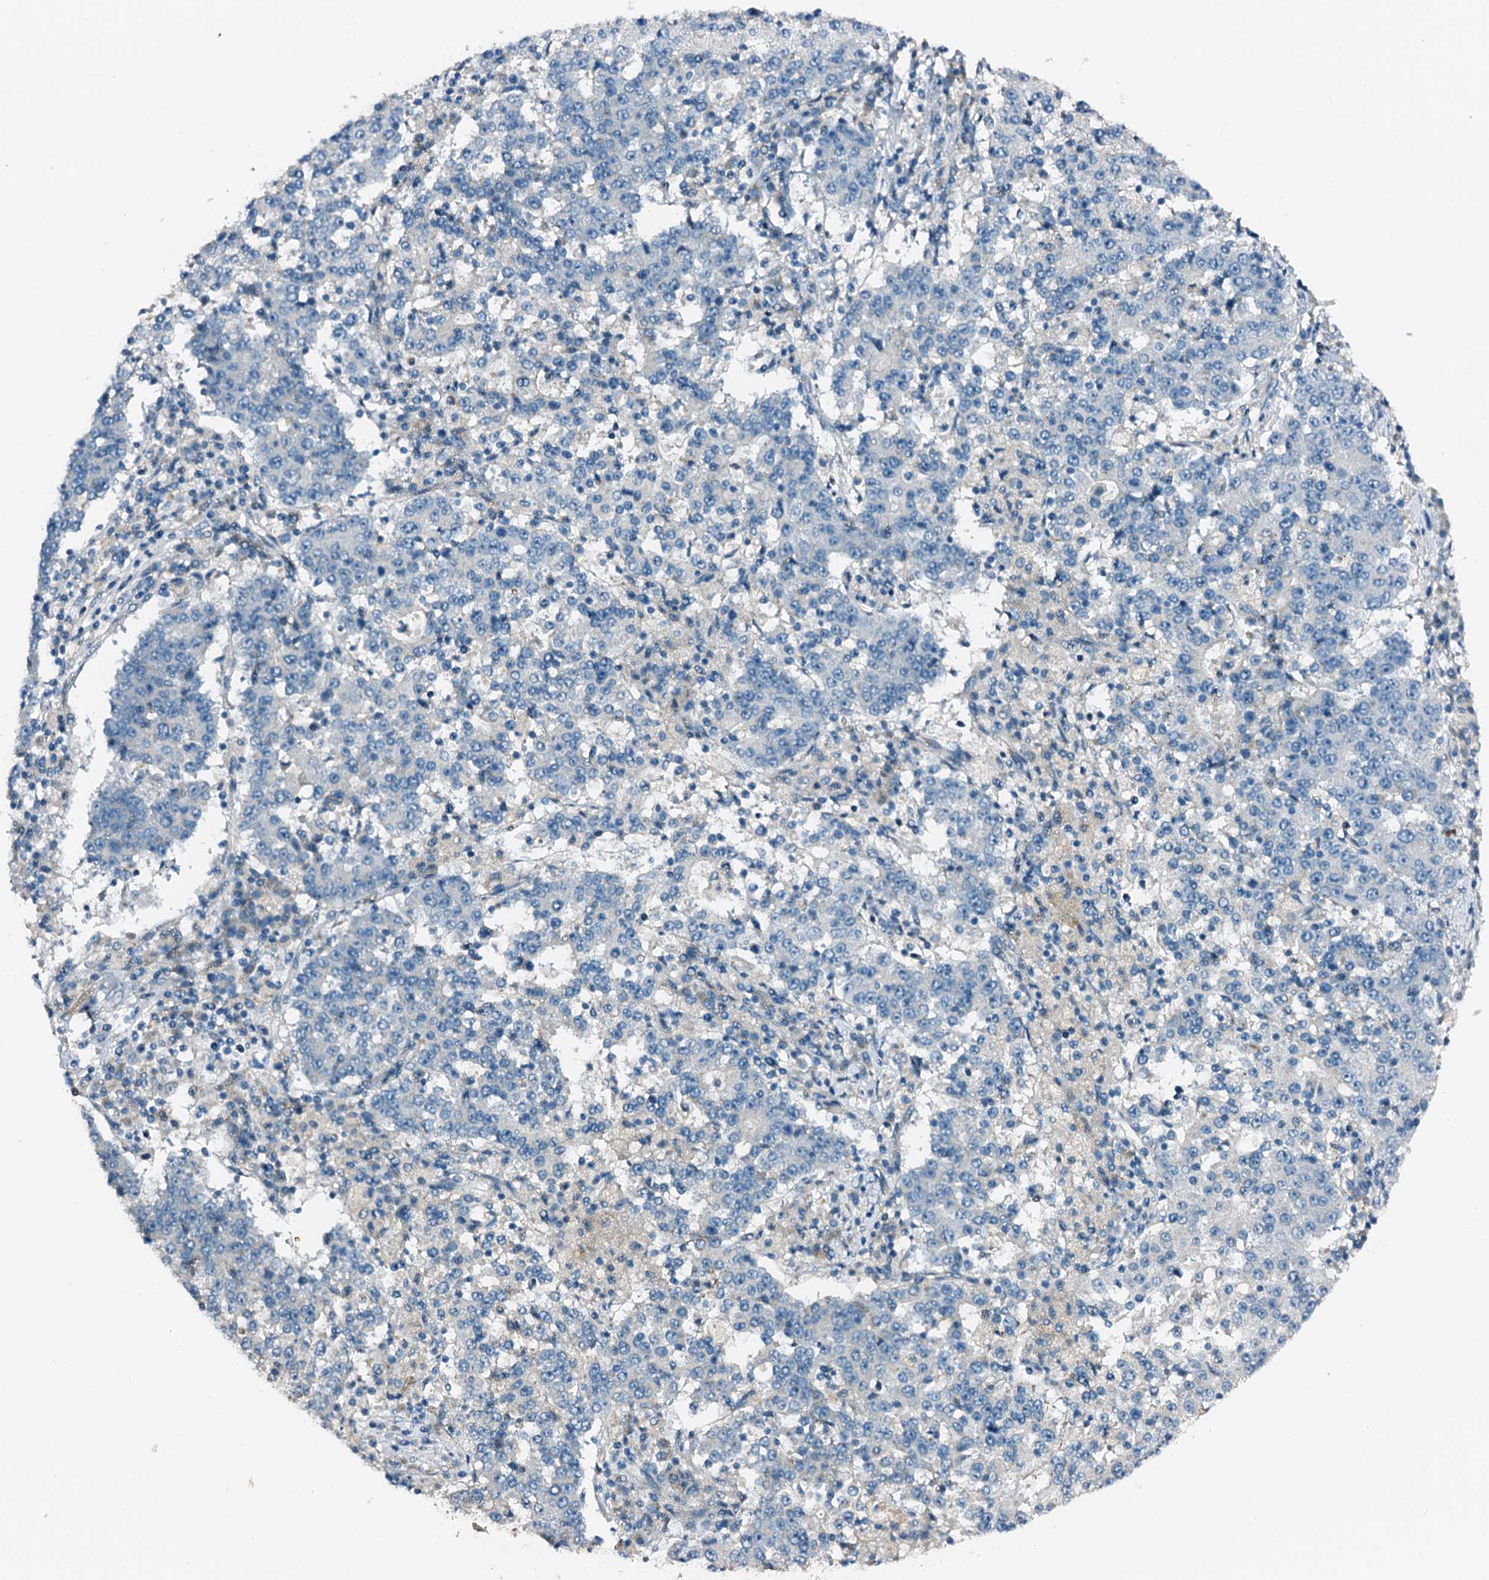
{"staining": {"intensity": "negative", "quantity": "none", "location": "none"}, "tissue": "stomach cancer", "cell_type": "Tumor cells", "image_type": "cancer", "snomed": [{"axis": "morphology", "description": "Adenocarcinoma, NOS"}, {"axis": "topography", "description": "Stomach"}], "caption": "Immunohistochemistry histopathology image of neoplastic tissue: human adenocarcinoma (stomach) stained with DAB (3,3'-diaminobenzidine) exhibits no significant protein positivity in tumor cells. (Immunohistochemistry (ihc), brightfield microscopy, high magnification).", "gene": "ZNF606", "patient": {"sex": "male", "age": 59}}